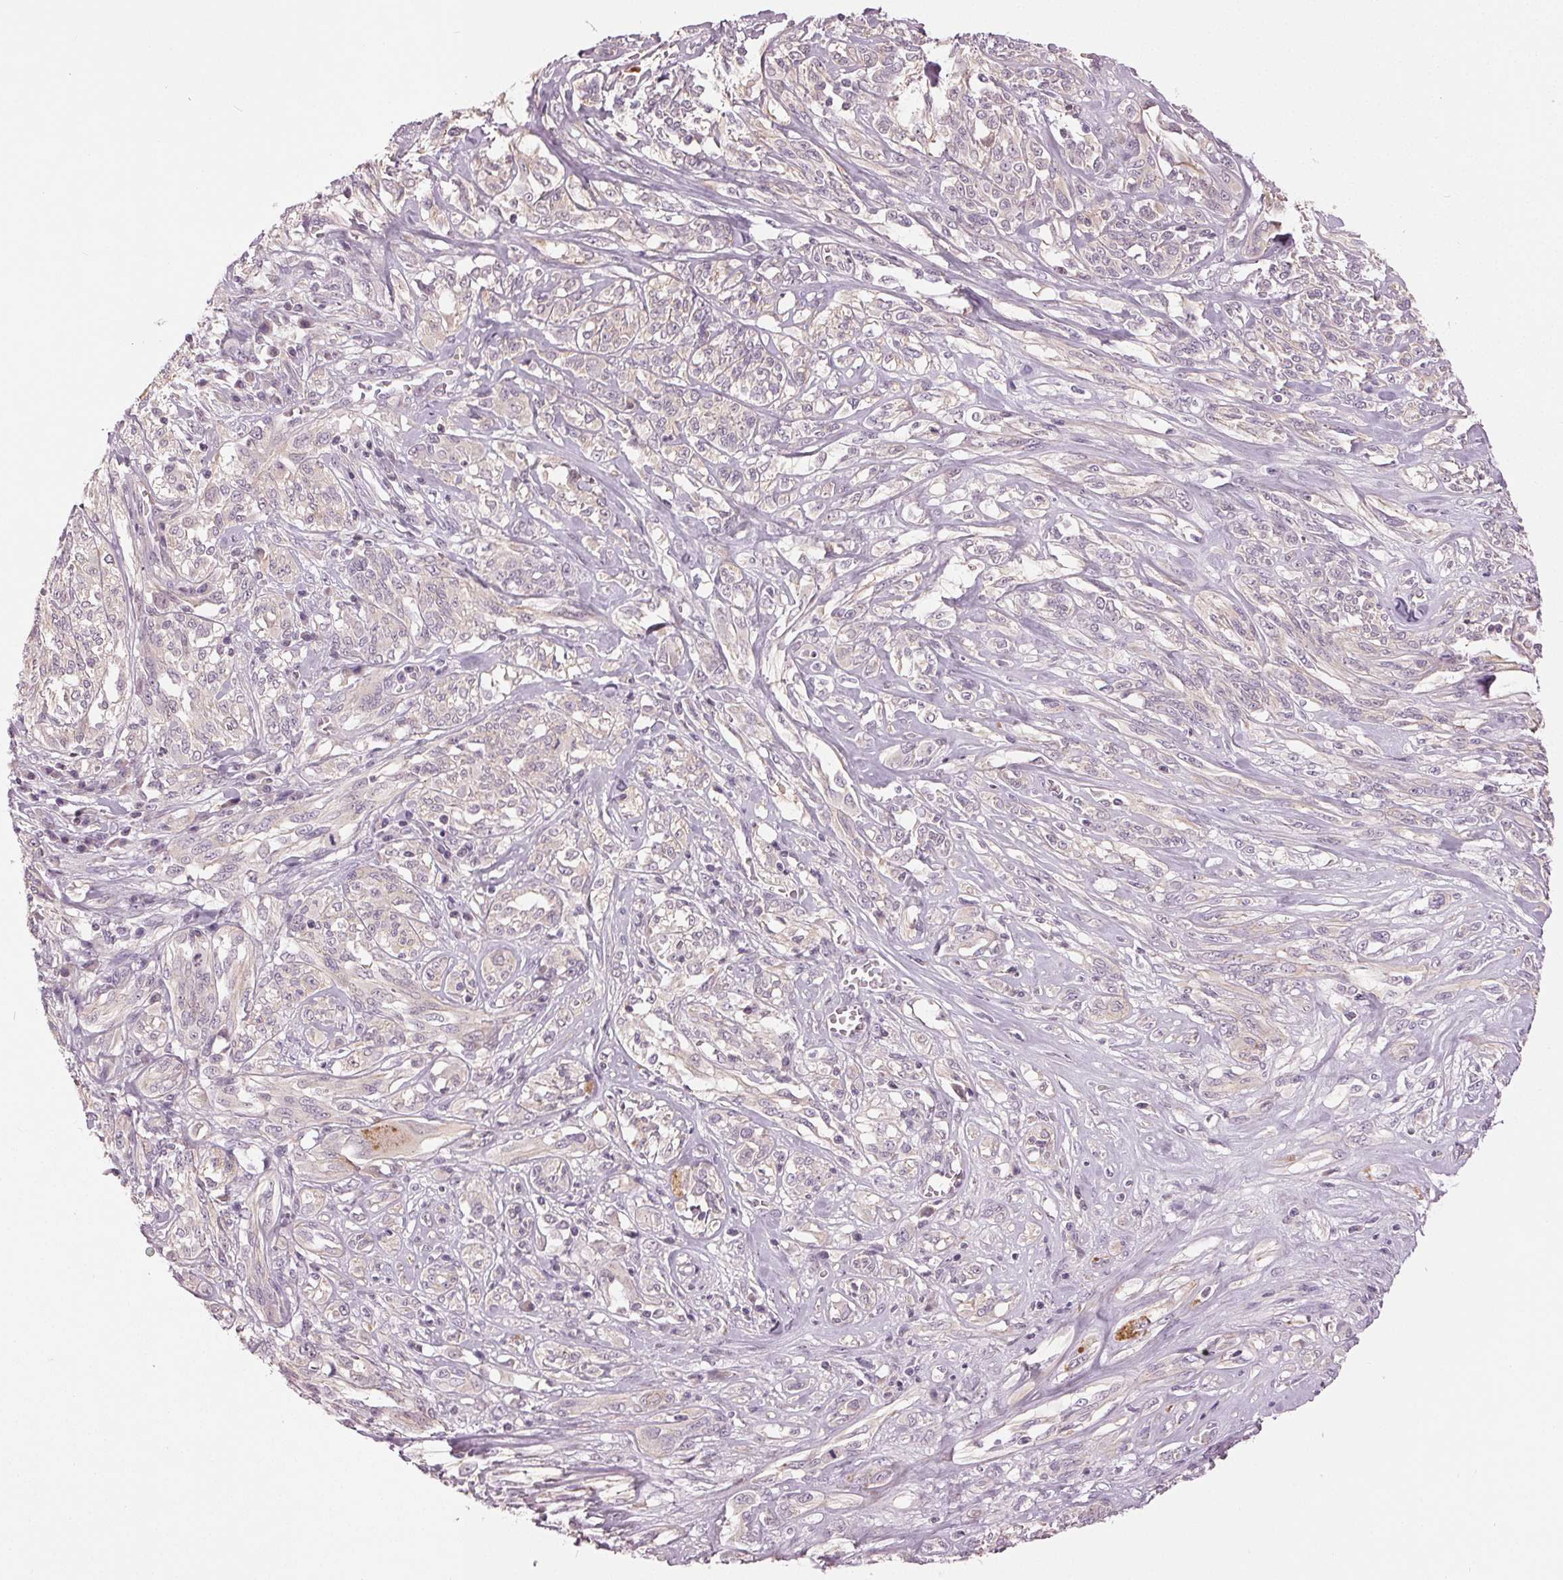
{"staining": {"intensity": "negative", "quantity": "none", "location": "none"}, "tissue": "melanoma", "cell_type": "Tumor cells", "image_type": "cancer", "snomed": [{"axis": "morphology", "description": "Malignant melanoma, NOS"}, {"axis": "topography", "description": "Skin"}], "caption": "A photomicrograph of melanoma stained for a protein displays no brown staining in tumor cells. The staining was performed using DAB (3,3'-diaminobenzidine) to visualize the protein expression in brown, while the nuclei were stained in blue with hematoxylin (Magnification: 20x).", "gene": "ZNF605", "patient": {"sex": "female", "age": 91}}